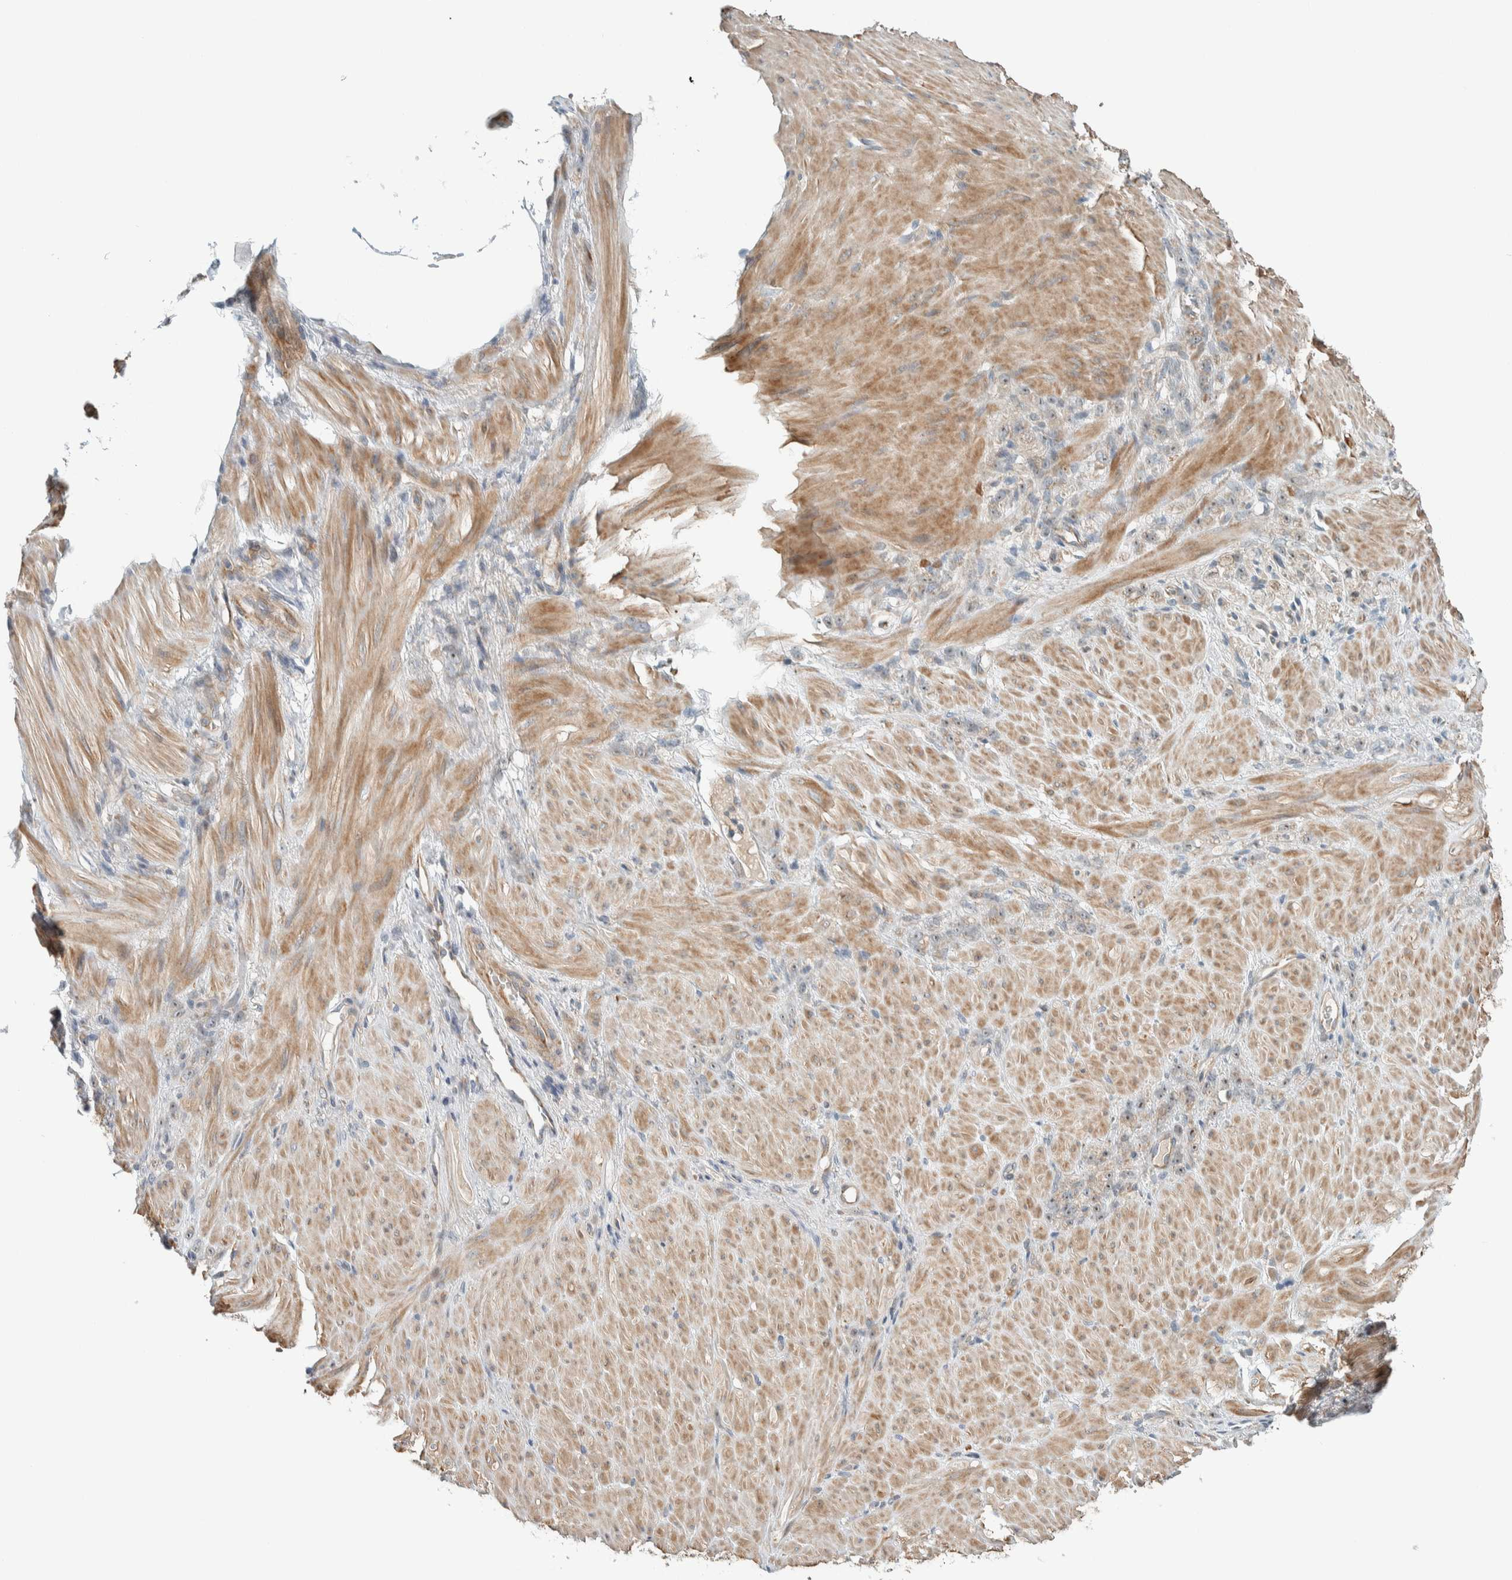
{"staining": {"intensity": "negative", "quantity": "none", "location": "none"}, "tissue": "stomach cancer", "cell_type": "Tumor cells", "image_type": "cancer", "snomed": [{"axis": "morphology", "description": "Normal tissue, NOS"}, {"axis": "morphology", "description": "Adenocarcinoma, NOS"}, {"axis": "topography", "description": "Stomach"}], "caption": "Tumor cells show no significant expression in adenocarcinoma (stomach).", "gene": "SLFN12L", "patient": {"sex": "male", "age": 82}}